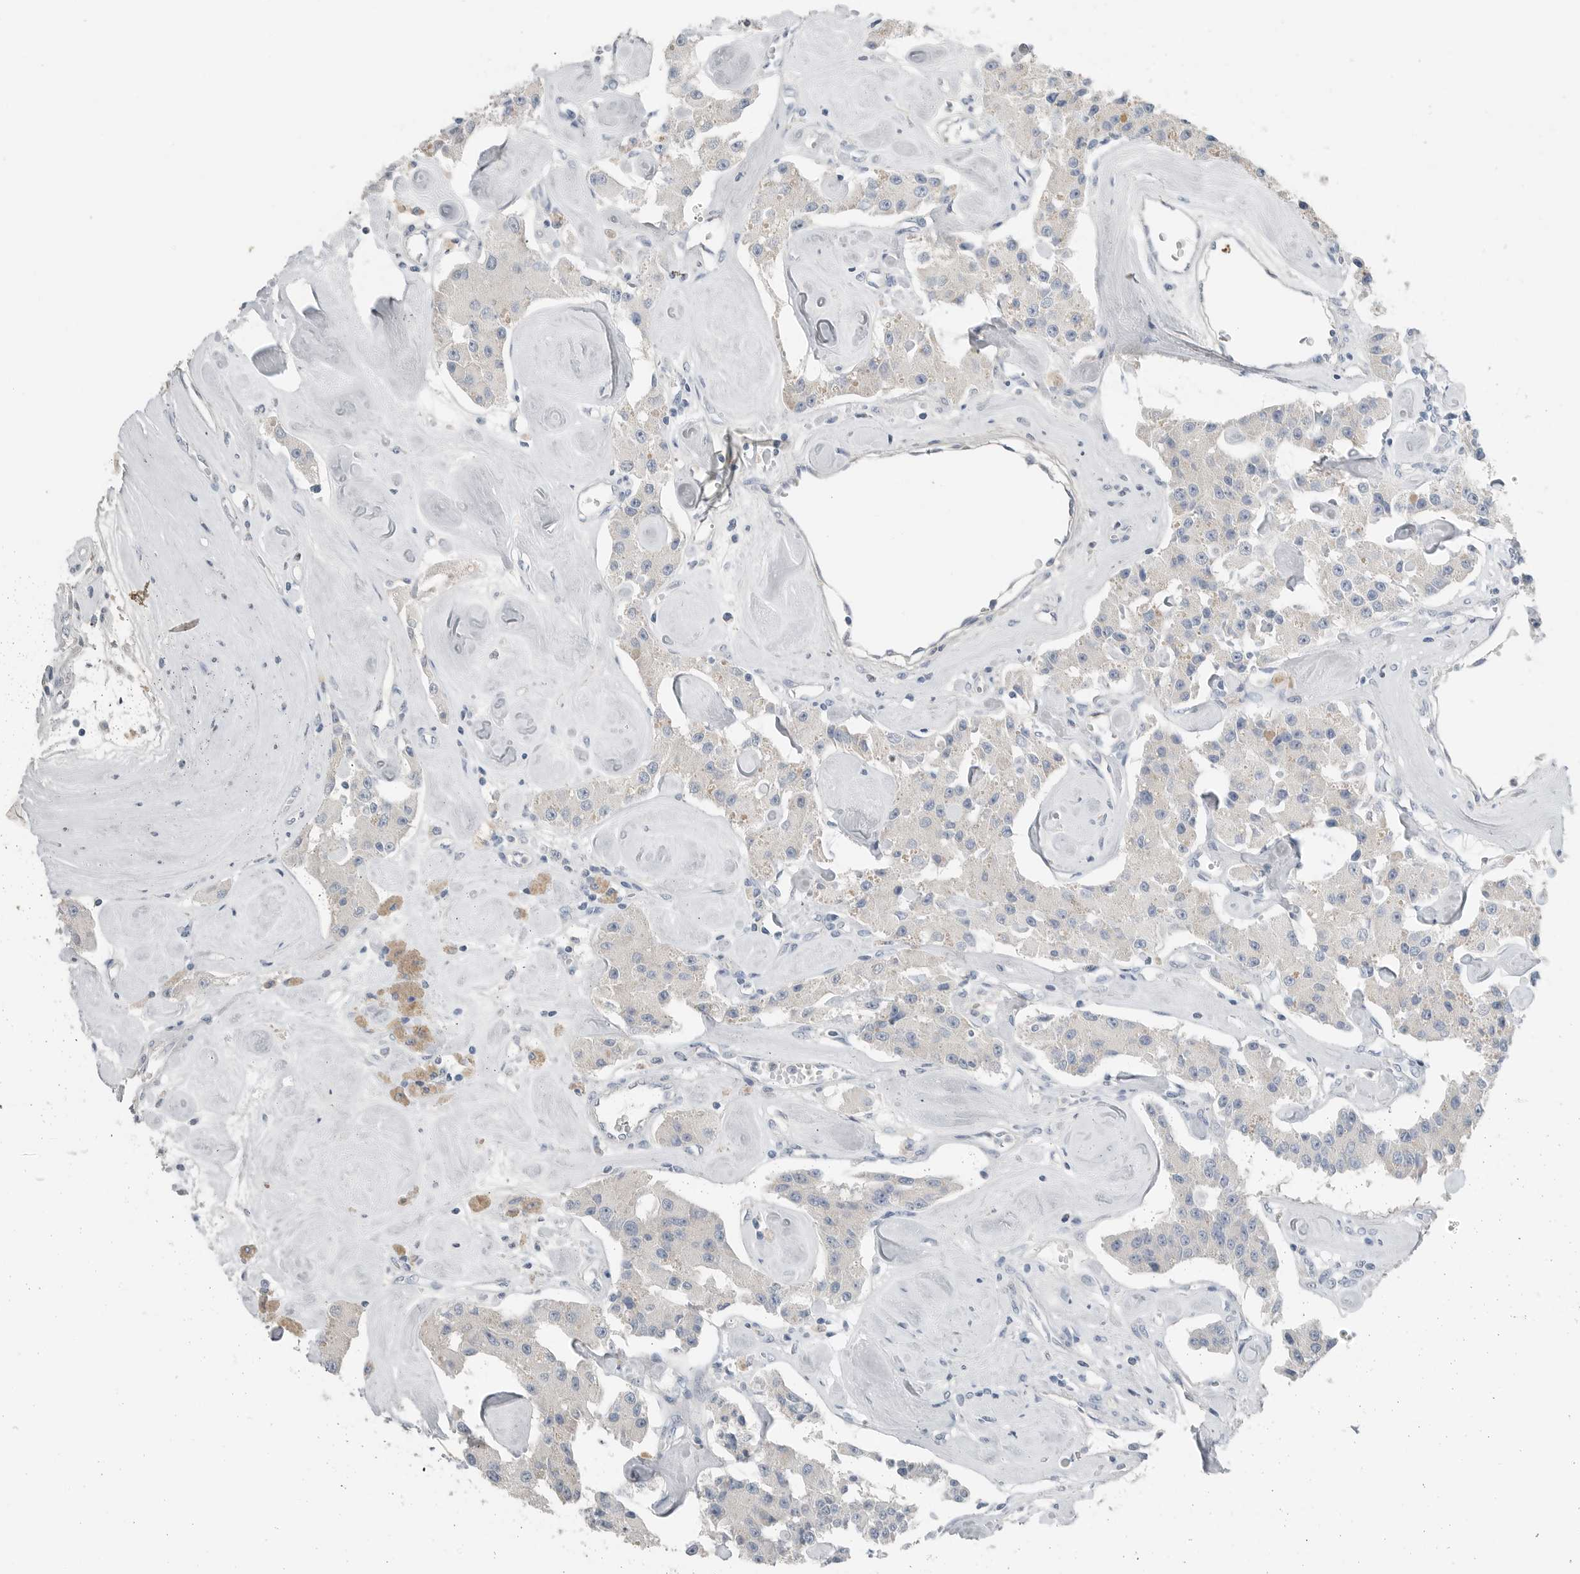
{"staining": {"intensity": "negative", "quantity": "none", "location": "none"}, "tissue": "carcinoid", "cell_type": "Tumor cells", "image_type": "cancer", "snomed": [{"axis": "morphology", "description": "Carcinoid, malignant, NOS"}, {"axis": "topography", "description": "Pancreas"}], "caption": "Tumor cells are negative for protein expression in human carcinoid.", "gene": "SERPINB7", "patient": {"sex": "male", "age": 41}}